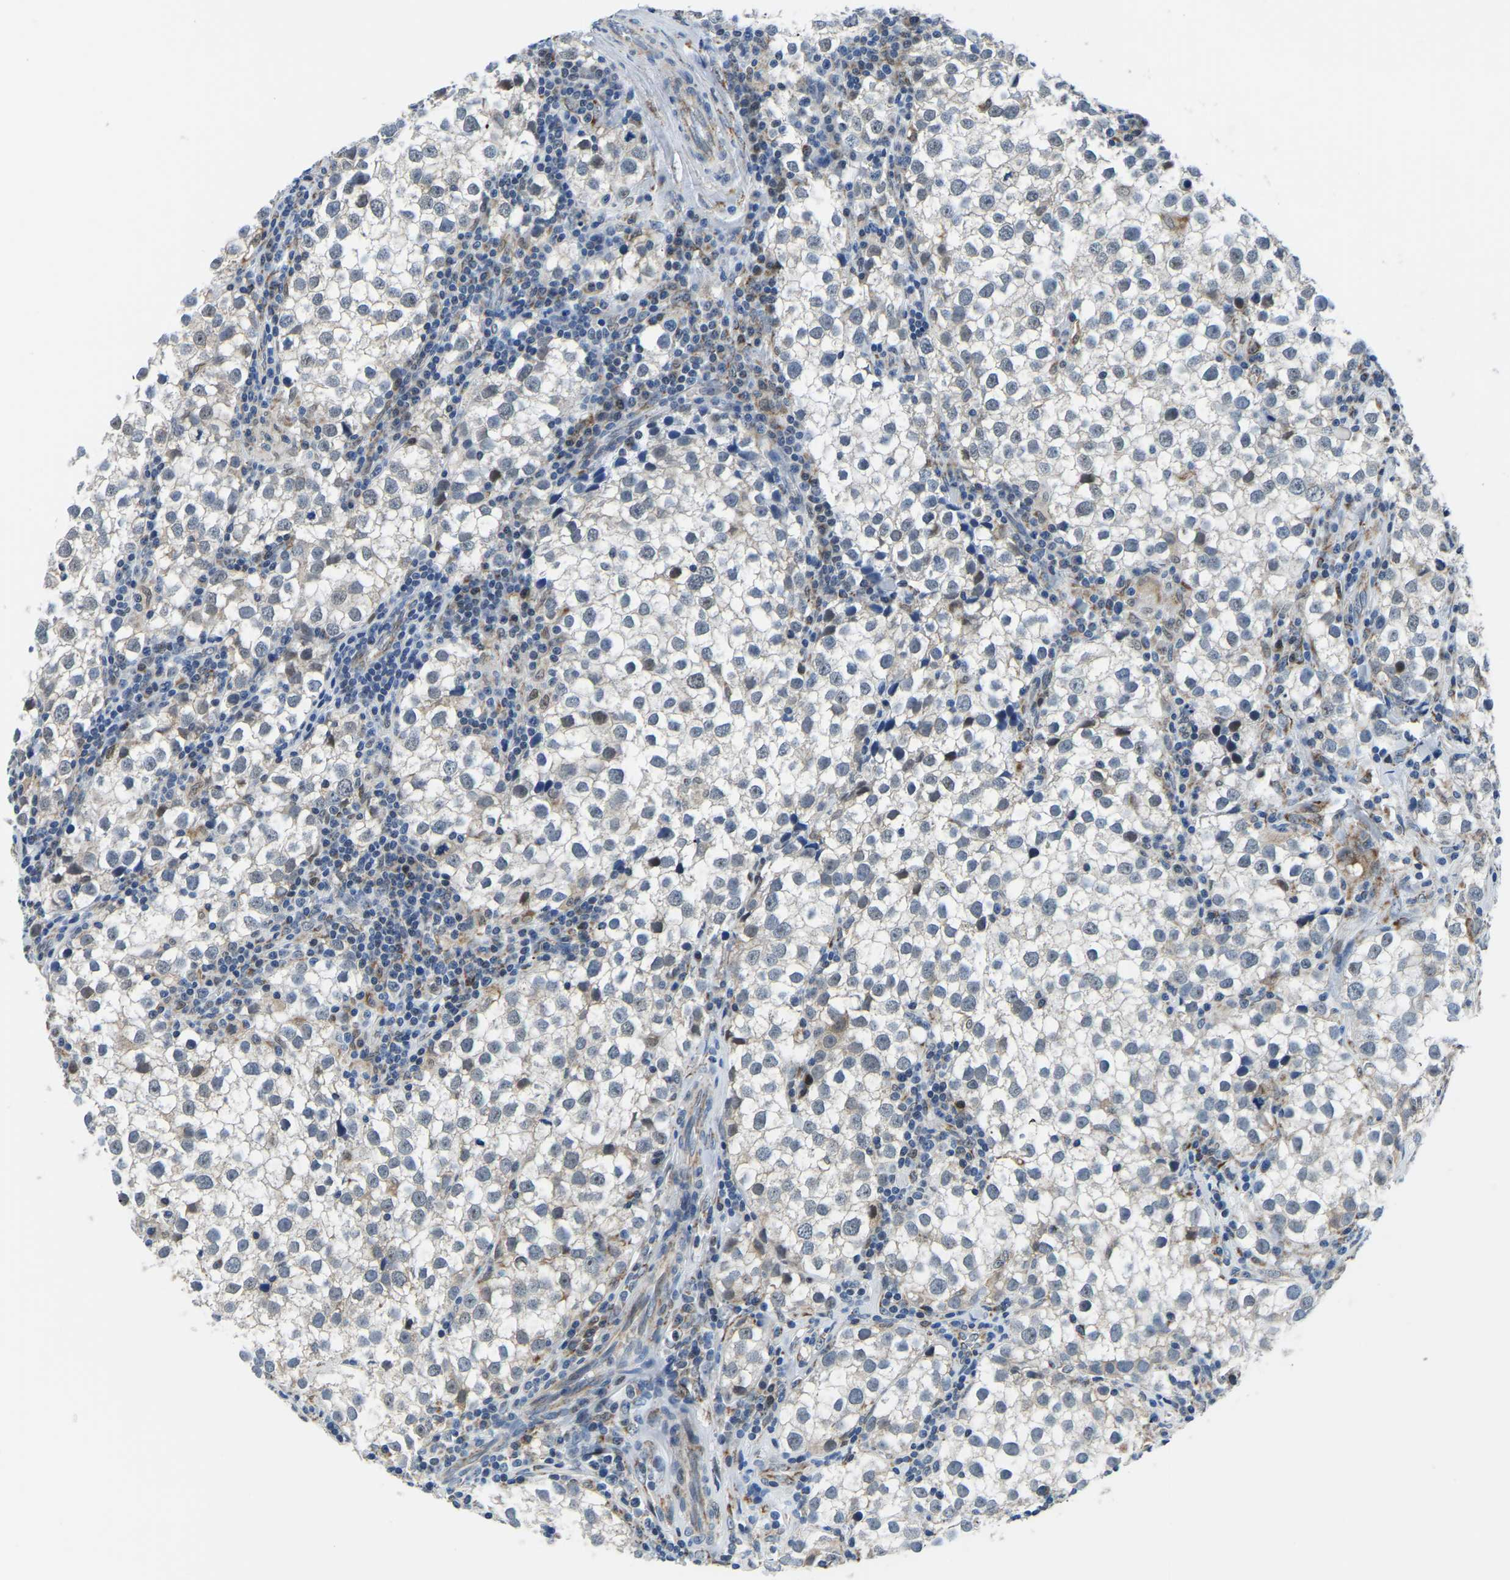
{"staining": {"intensity": "weak", "quantity": "<25%", "location": "nuclear"}, "tissue": "testis cancer", "cell_type": "Tumor cells", "image_type": "cancer", "snomed": [{"axis": "morphology", "description": "Seminoma, NOS"}, {"axis": "morphology", "description": "Carcinoma, Embryonal, NOS"}, {"axis": "topography", "description": "Testis"}], "caption": "High power microscopy photomicrograph of an IHC histopathology image of embryonal carcinoma (testis), revealing no significant positivity in tumor cells. (Stains: DAB (3,3'-diaminobenzidine) immunohistochemistry with hematoxylin counter stain, Microscopy: brightfield microscopy at high magnification).", "gene": "BNIP3L", "patient": {"sex": "male", "age": 36}}